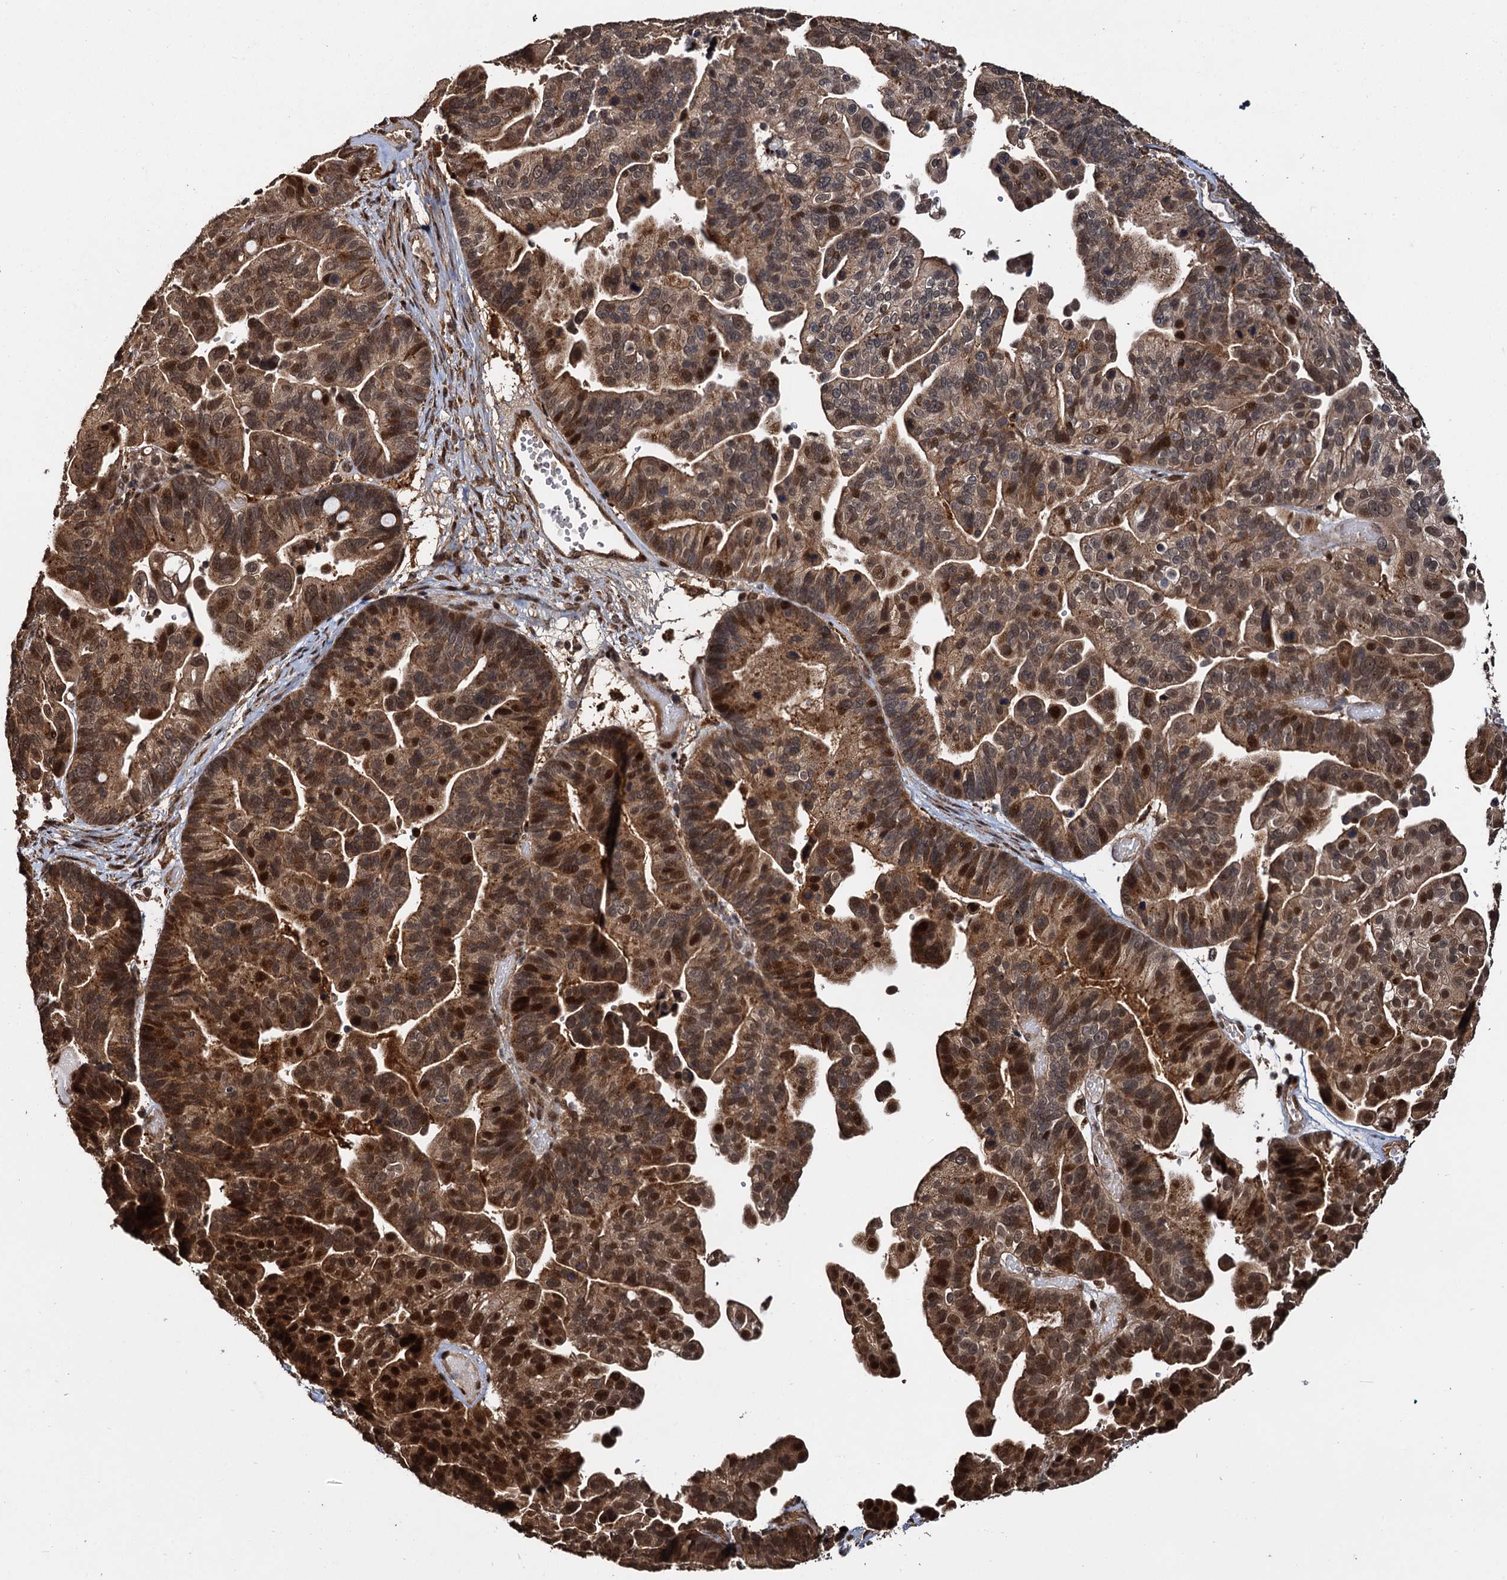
{"staining": {"intensity": "strong", "quantity": ">75%", "location": "cytoplasmic/membranous,nuclear"}, "tissue": "ovarian cancer", "cell_type": "Tumor cells", "image_type": "cancer", "snomed": [{"axis": "morphology", "description": "Cystadenocarcinoma, serous, NOS"}, {"axis": "topography", "description": "Ovary"}], "caption": "Brown immunohistochemical staining in serous cystadenocarcinoma (ovarian) reveals strong cytoplasmic/membranous and nuclear staining in about >75% of tumor cells.", "gene": "CEP192", "patient": {"sex": "female", "age": 56}}